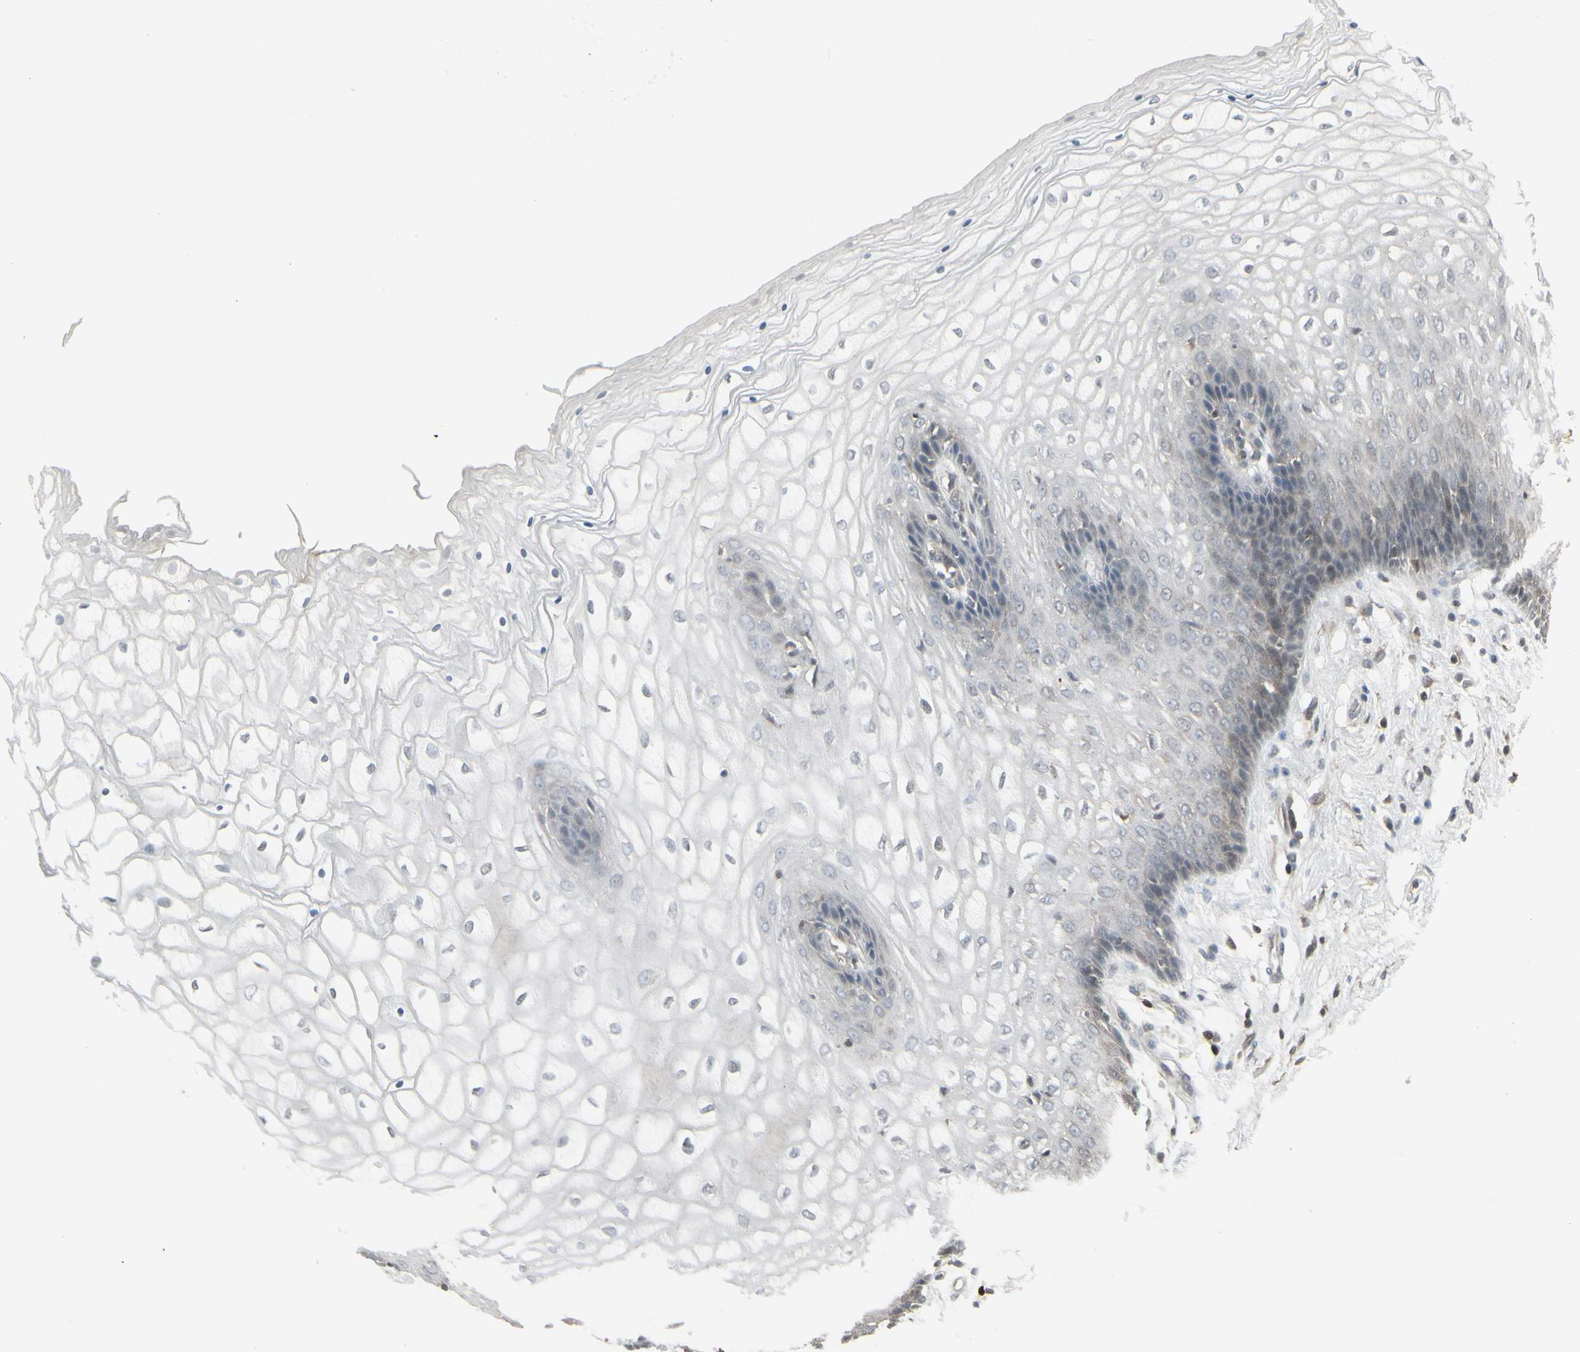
{"staining": {"intensity": "moderate", "quantity": "<25%", "location": "cytoplasmic/membranous"}, "tissue": "vagina", "cell_type": "Squamous epithelial cells", "image_type": "normal", "snomed": [{"axis": "morphology", "description": "Normal tissue, NOS"}, {"axis": "topography", "description": "Vagina"}], "caption": "Immunohistochemical staining of benign human vagina demonstrates low levels of moderate cytoplasmic/membranous expression in about <25% of squamous epithelial cells.", "gene": "IGFBP6", "patient": {"sex": "female", "age": 34}}